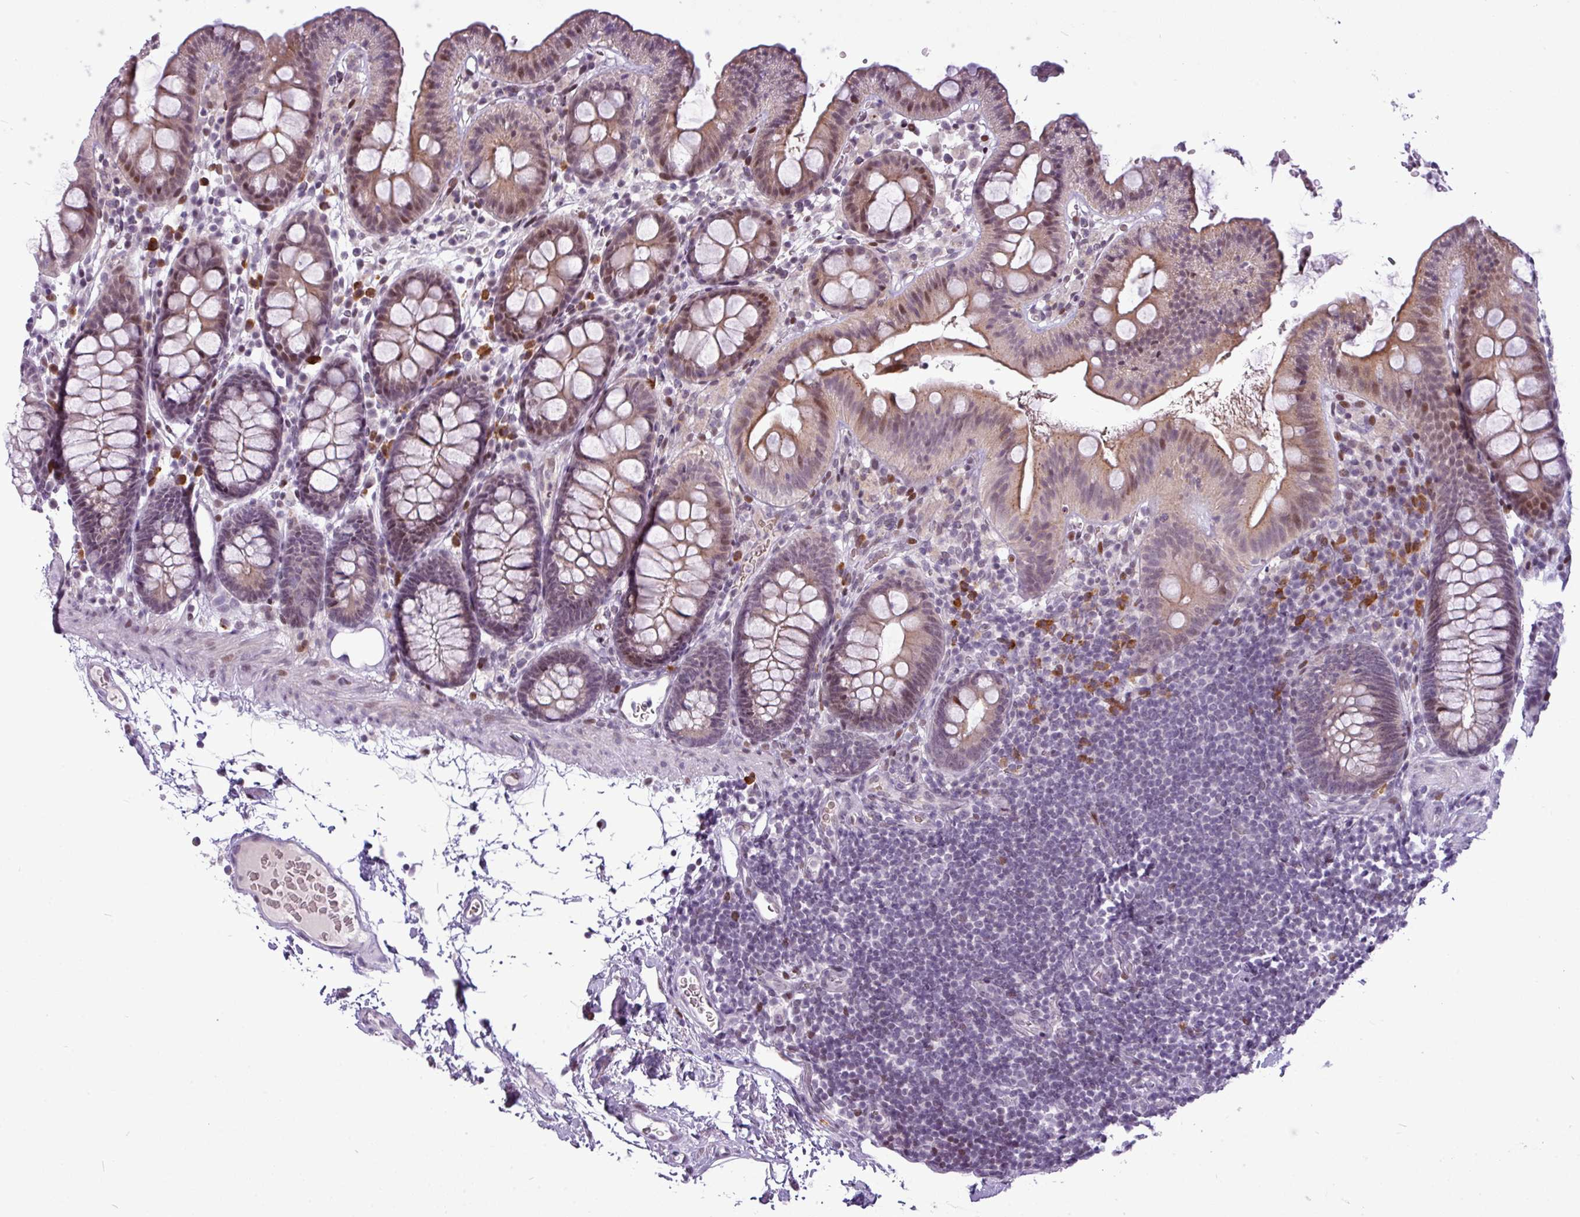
{"staining": {"intensity": "negative", "quantity": "none", "location": "none"}, "tissue": "colon", "cell_type": "Endothelial cells", "image_type": "normal", "snomed": [{"axis": "morphology", "description": "Normal tissue, NOS"}, {"axis": "topography", "description": "Colon"}], "caption": "DAB (3,3'-diaminobenzidine) immunohistochemical staining of normal human colon demonstrates no significant positivity in endothelial cells. Nuclei are stained in blue.", "gene": "SLC66A2", "patient": {"sex": "male", "age": 75}}